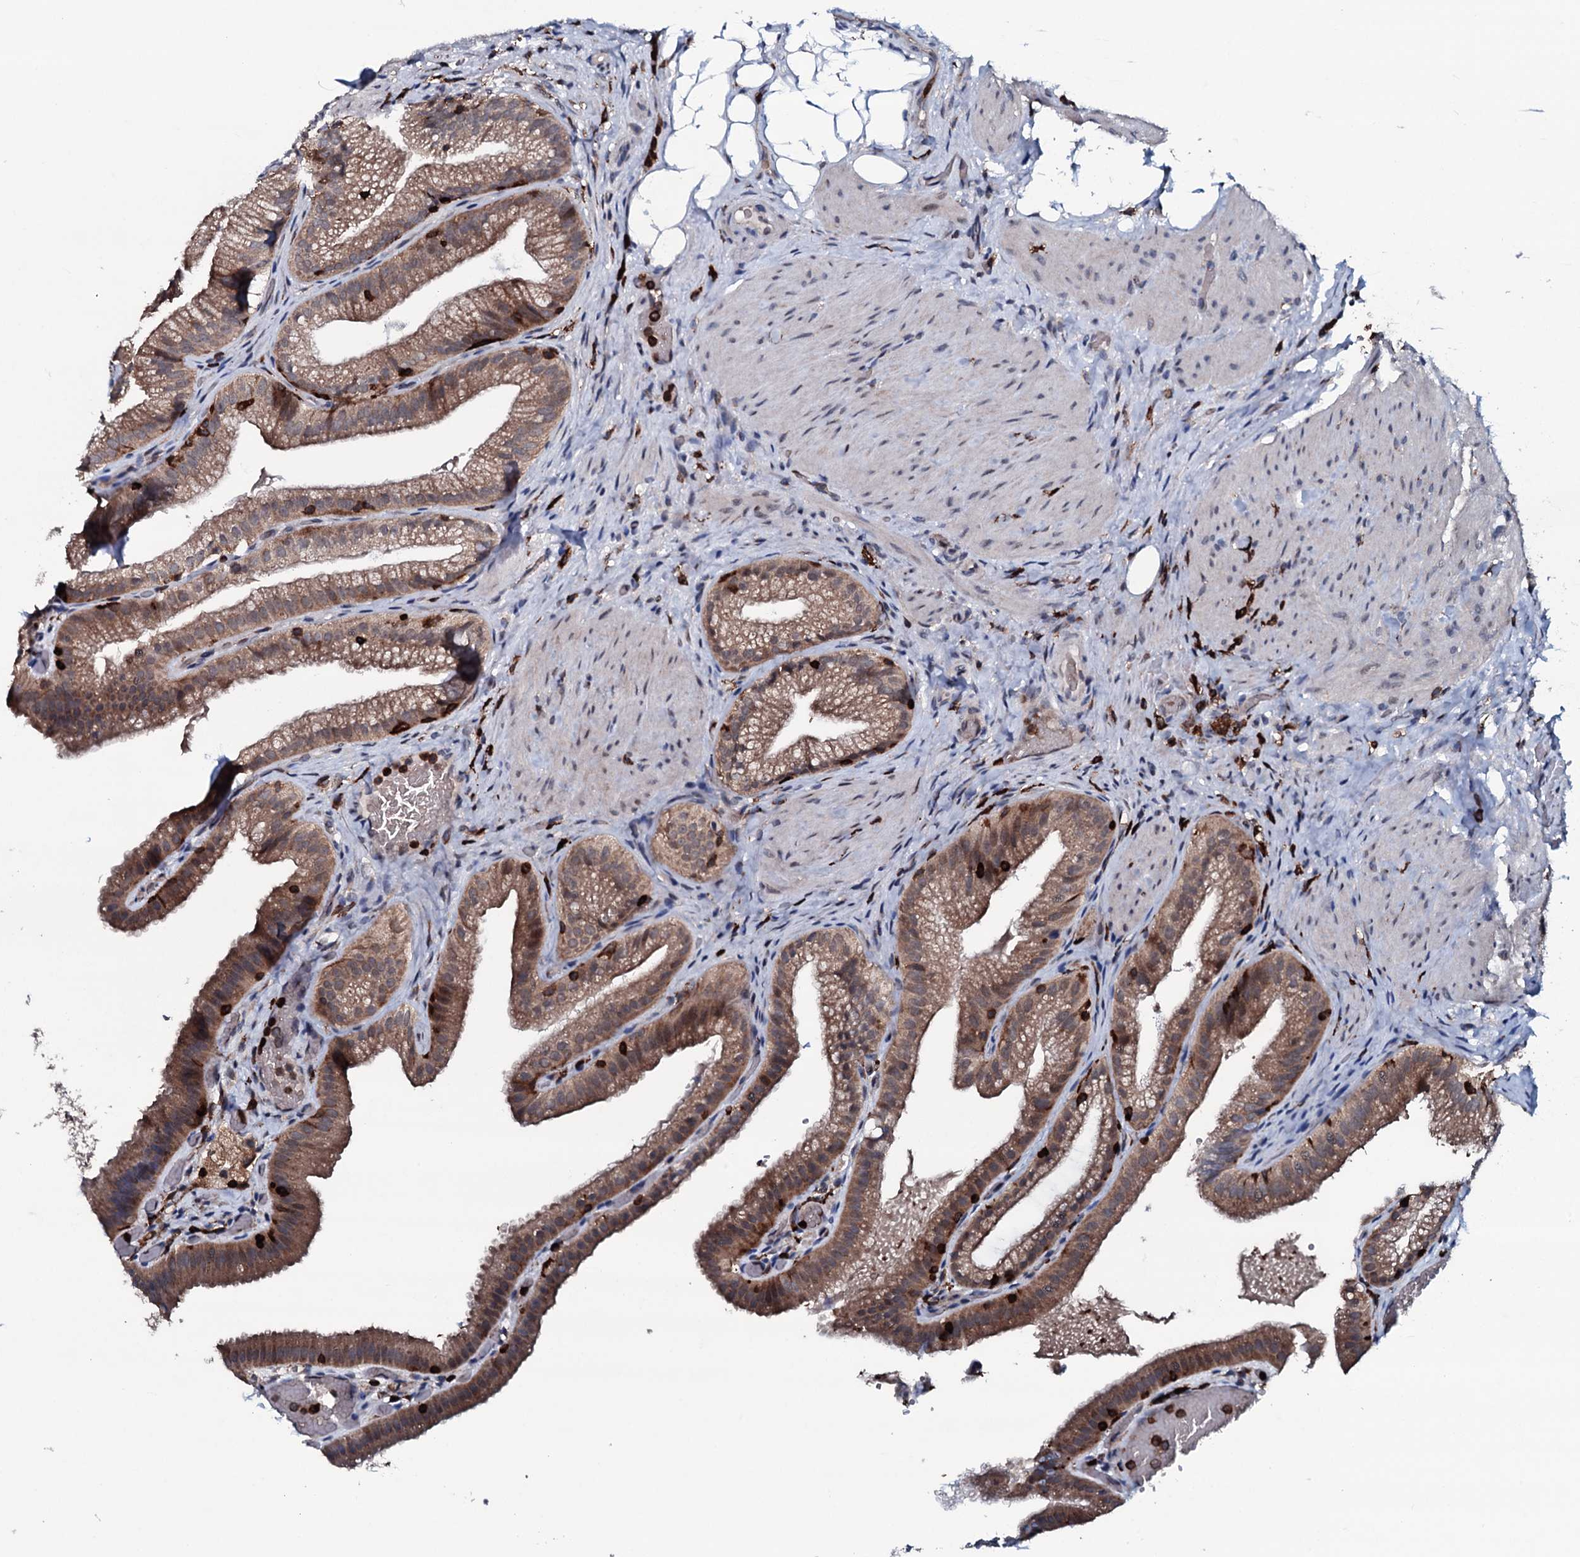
{"staining": {"intensity": "strong", "quantity": ">75%", "location": "cytoplasmic/membranous"}, "tissue": "gallbladder", "cell_type": "Glandular cells", "image_type": "normal", "snomed": [{"axis": "morphology", "description": "Normal tissue, NOS"}, {"axis": "morphology", "description": "Inflammation, NOS"}, {"axis": "topography", "description": "Gallbladder"}], "caption": "Immunohistochemistry (IHC) image of unremarkable human gallbladder stained for a protein (brown), which shows high levels of strong cytoplasmic/membranous positivity in approximately >75% of glandular cells.", "gene": "OGFOD2", "patient": {"sex": "male", "age": 51}}